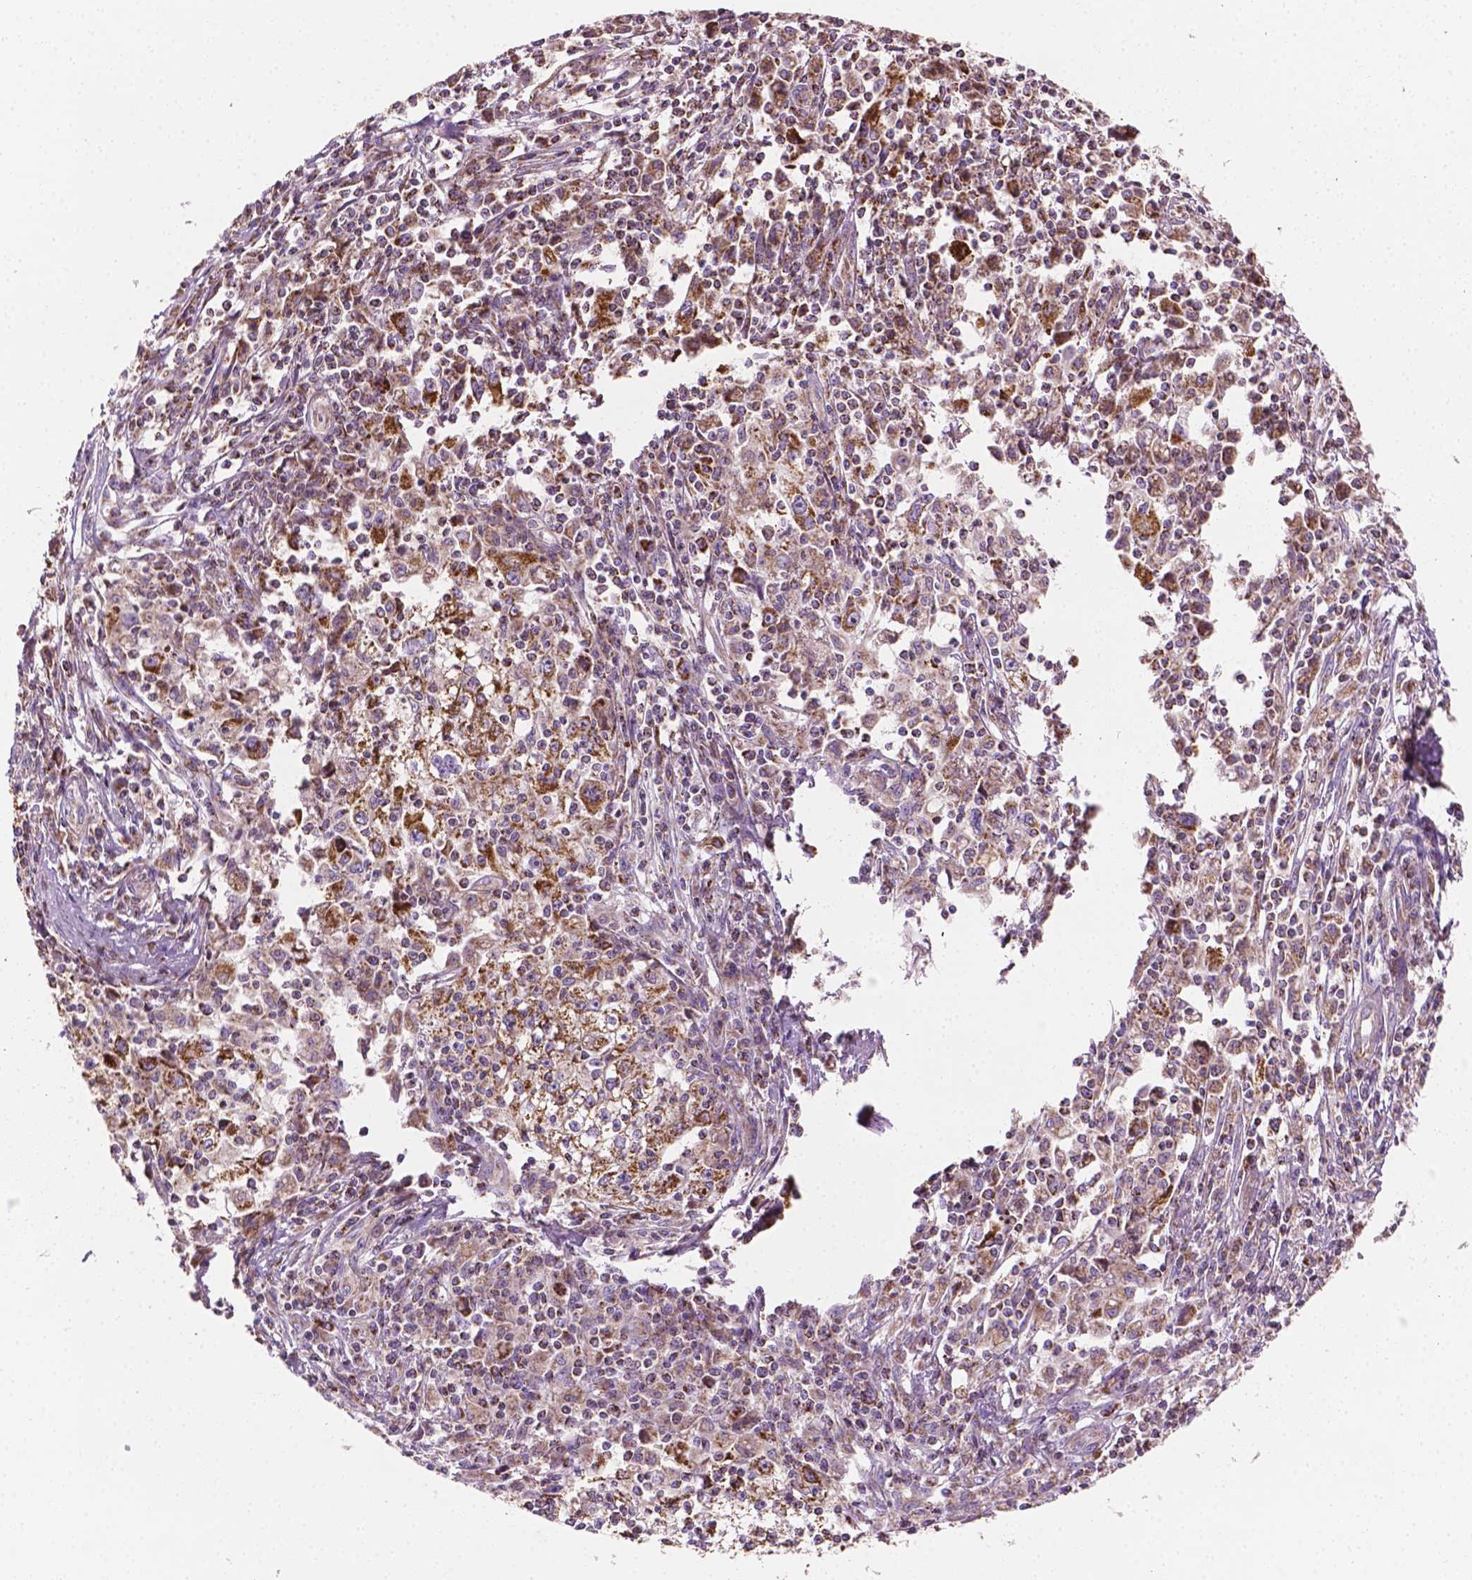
{"staining": {"intensity": "strong", "quantity": ">75%", "location": "cytoplasmic/membranous"}, "tissue": "cervical cancer", "cell_type": "Tumor cells", "image_type": "cancer", "snomed": [{"axis": "morphology", "description": "Squamous cell carcinoma, NOS"}, {"axis": "topography", "description": "Cervix"}], "caption": "DAB (3,3'-diaminobenzidine) immunohistochemical staining of squamous cell carcinoma (cervical) reveals strong cytoplasmic/membranous protein expression in approximately >75% of tumor cells.", "gene": "PIBF1", "patient": {"sex": "female", "age": 85}}